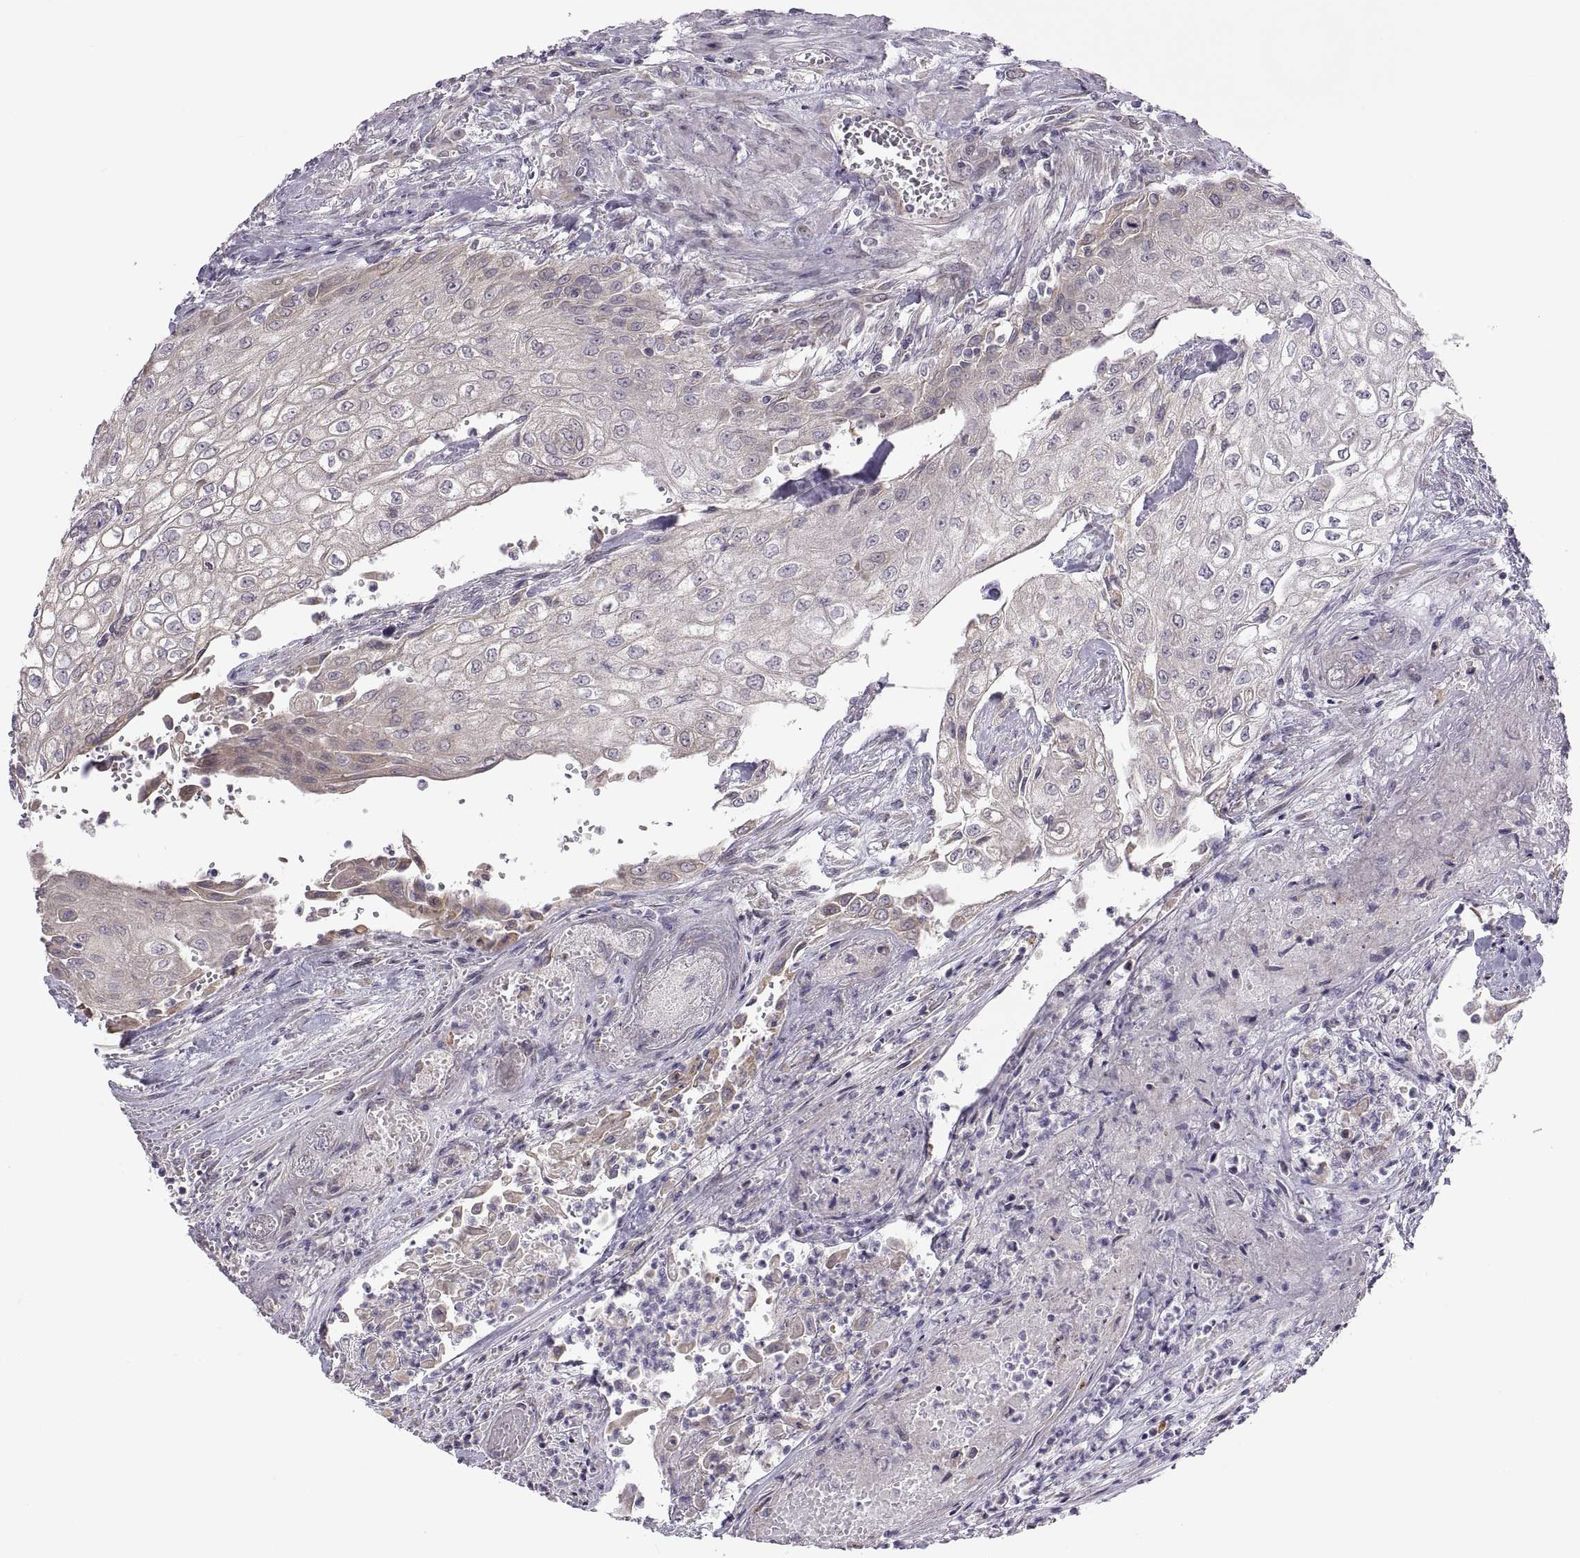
{"staining": {"intensity": "negative", "quantity": "none", "location": "none"}, "tissue": "urothelial cancer", "cell_type": "Tumor cells", "image_type": "cancer", "snomed": [{"axis": "morphology", "description": "Urothelial carcinoma, High grade"}, {"axis": "topography", "description": "Urinary bladder"}], "caption": "Tumor cells are negative for brown protein staining in urothelial cancer.", "gene": "ACSBG2", "patient": {"sex": "male", "age": 62}}